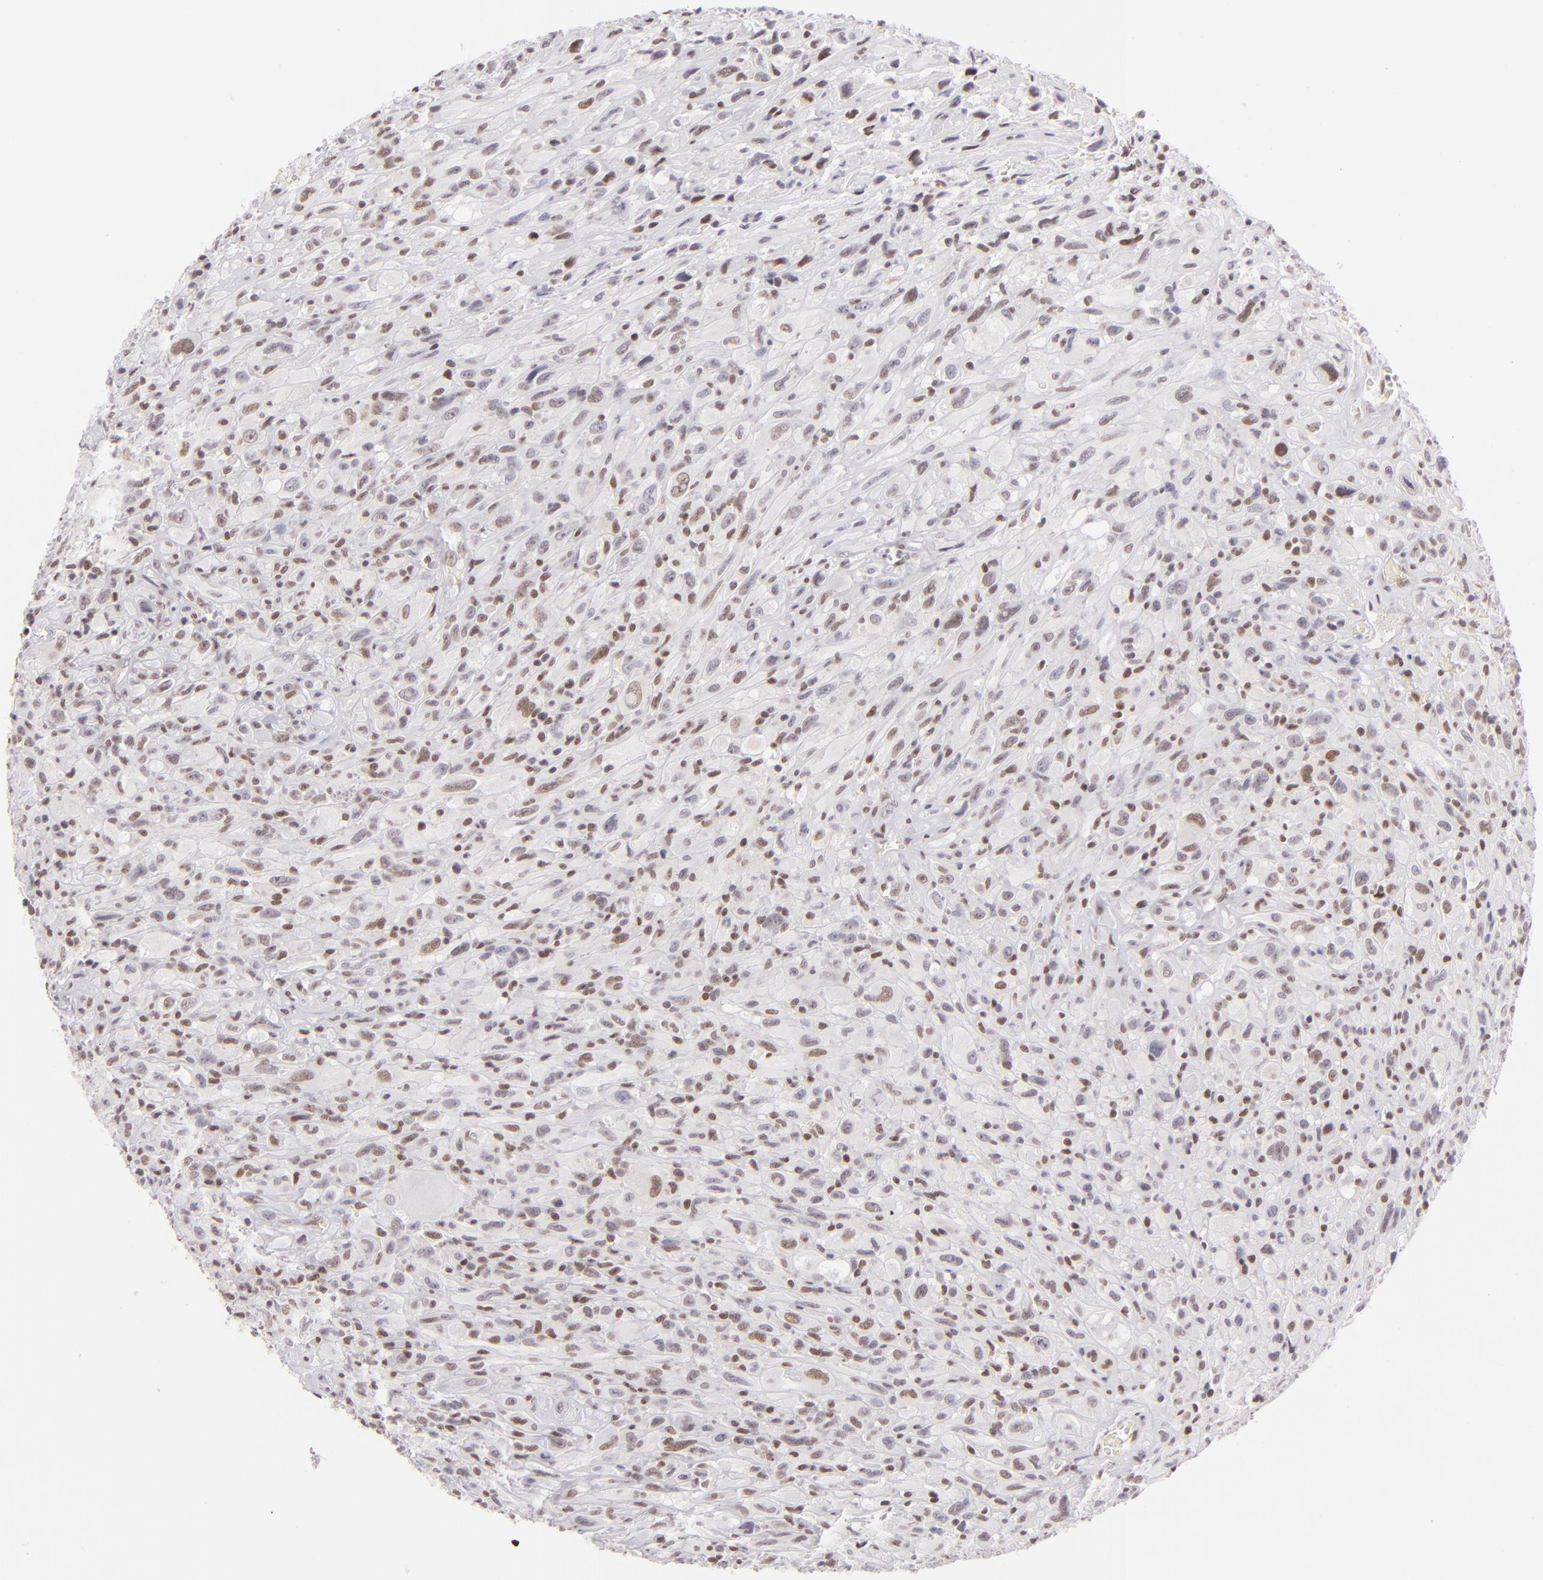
{"staining": {"intensity": "weak", "quantity": "<25%", "location": "nuclear"}, "tissue": "glioma", "cell_type": "Tumor cells", "image_type": "cancer", "snomed": [{"axis": "morphology", "description": "Glioma, malignant, High grade"}, {"axis": "topography", "description": "Brain"}], "caption": "High-grade glioma (malignant) was stained to show a protein in brown. There is no significant expression in tumor cells.", "gene": "POU2F1", "patient": {"sex": "male", "age": 48}}